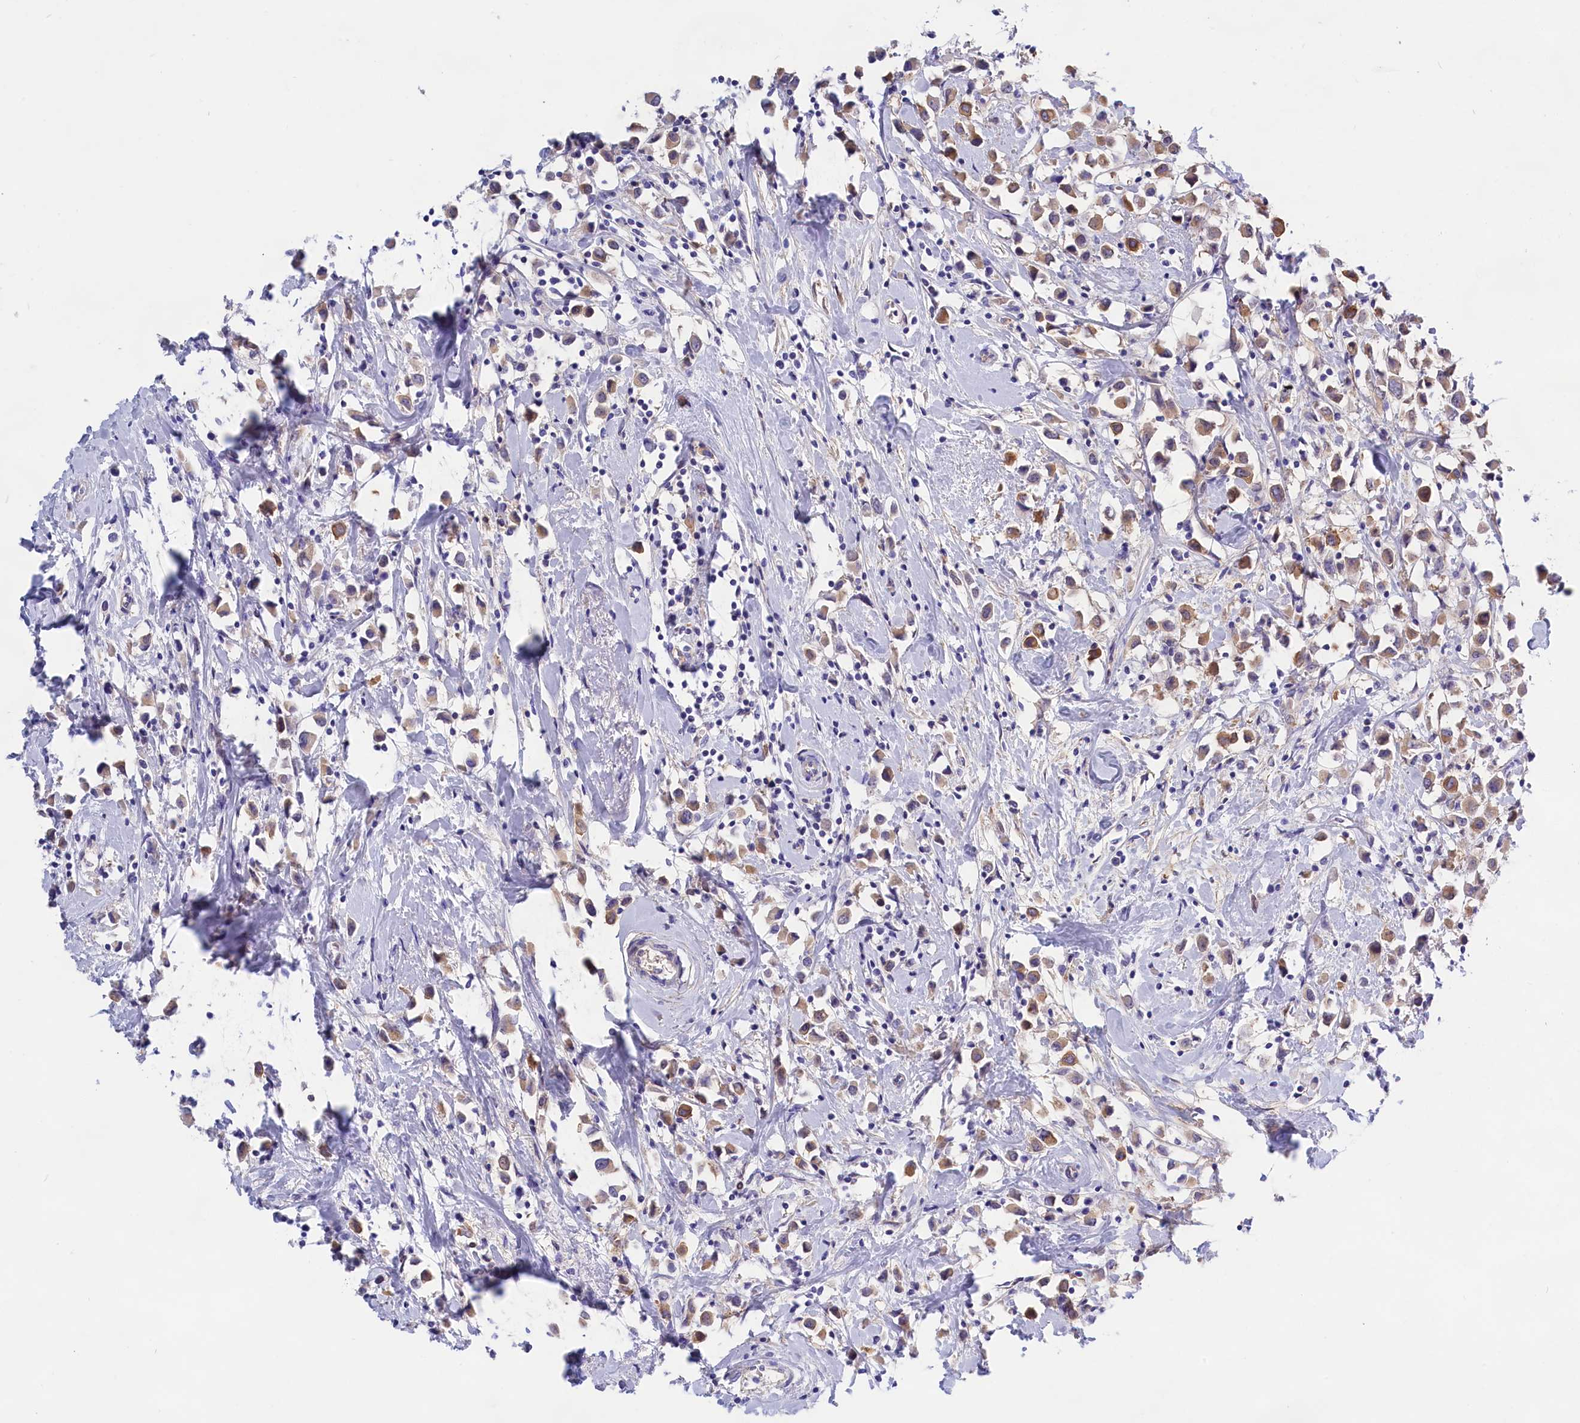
{"staining": {"intensity": "moderate", "quantity": "25%-75%", "location": "cytoplasmic/membranous"}, "tissue": "breast cancer", "cell_type": "Tumor cells", "image_type": "cancer", "snomed": [{"axis": "morphology", "description": "Duct carcinoma"}, {"axis": "topography", "description": "Breast"}], "caption": "A micrograph of human invasive ductal carcinoma (breast) stained for a protein displays moderate cytoplasmic/membranous brown staining in tumor cells. The protein of interest is stained brown, and the nuclei are stained in blue (DAB IHC with brightfield microscopy, high magnification).", "gene": "PPP1R13L", "patient": {"sex": "female", "age": 61}}